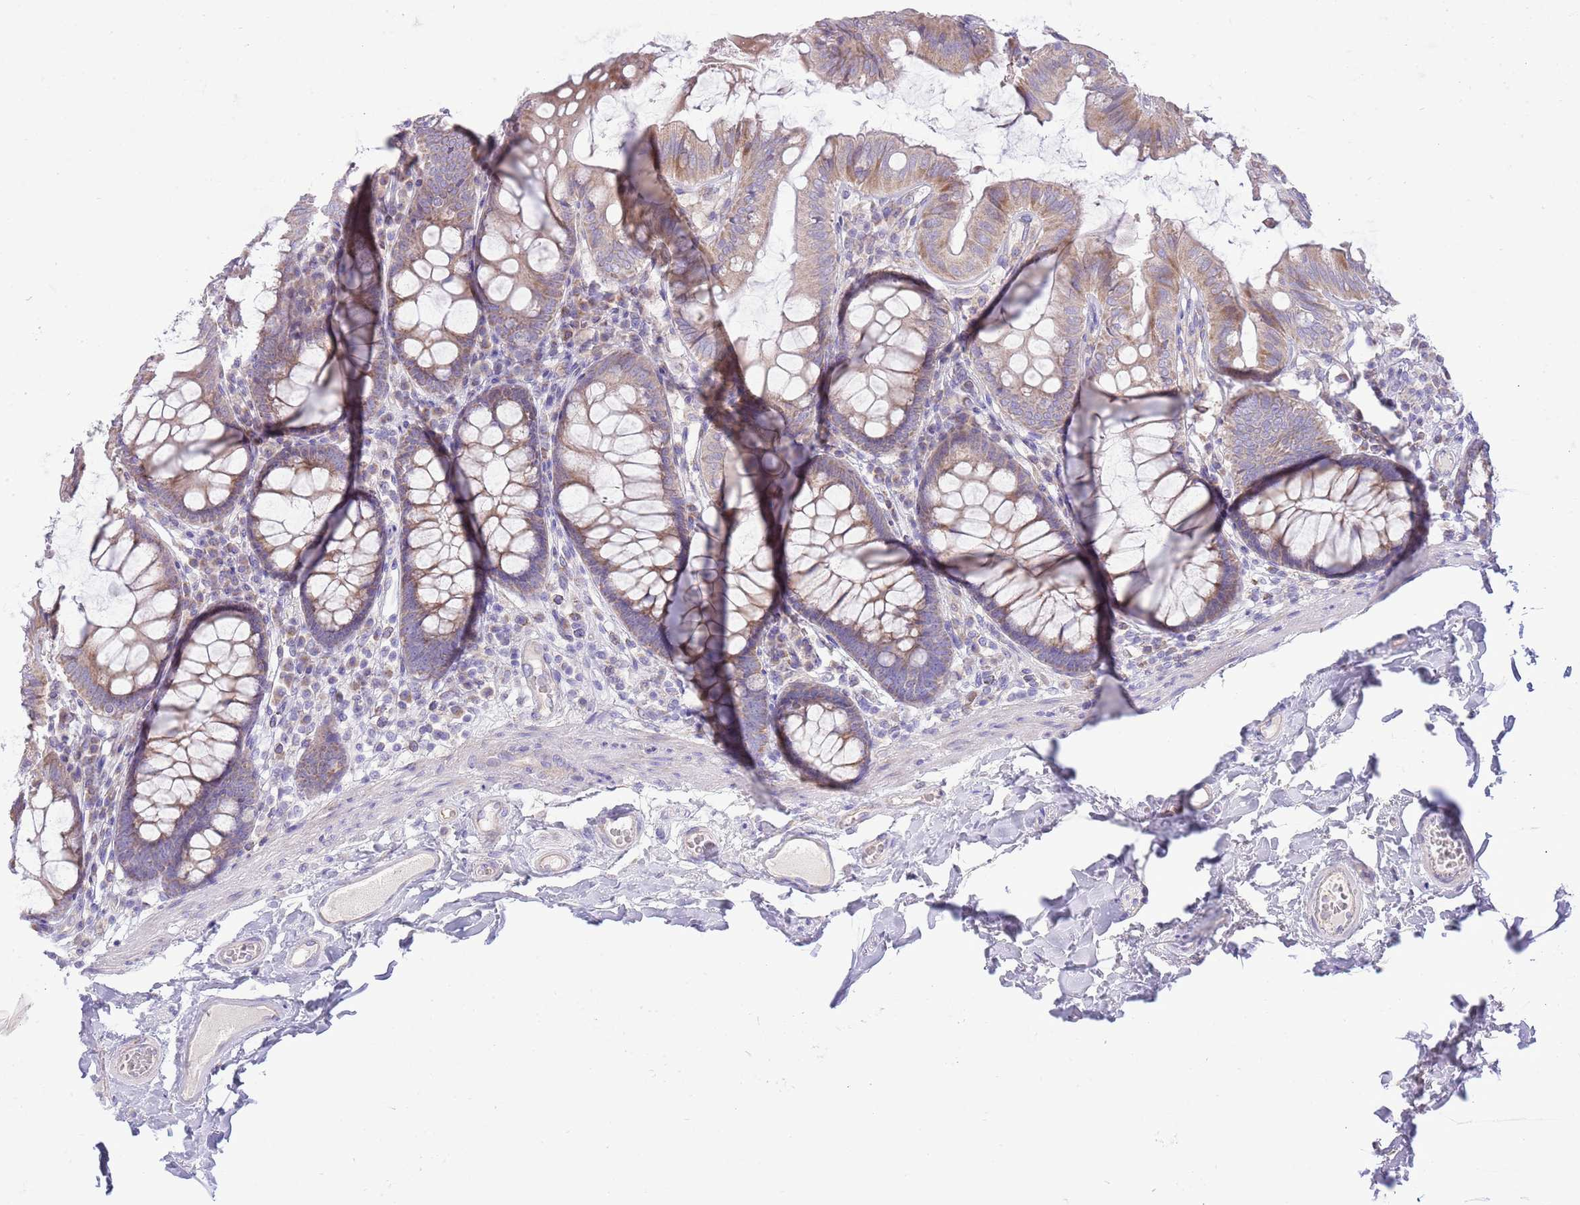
{"staining": {"intensity": "negative", "quantity": "none", "location": "none"}, "tissue": "colon", "cell_type": "Endothelial cells", "image_type": "normal", "snomed": [{"axis": "morphology", "description": "Normal tissue, NOS"}, {"axis": "topography", "description": "Colon"}], "caption": "High power microscopy image of an IHC photomicrograph of benign colon, revealing no significant expression in endothelial cells. (Stains: DAB (3,3'-diaminobenzidine) immunohistochemistry with hematoxylin counter stain, Microscopy: brightfield microscopy at high magnification).", "gene": "OAZ2", "patient": {"sex": "male", "age": 84}}